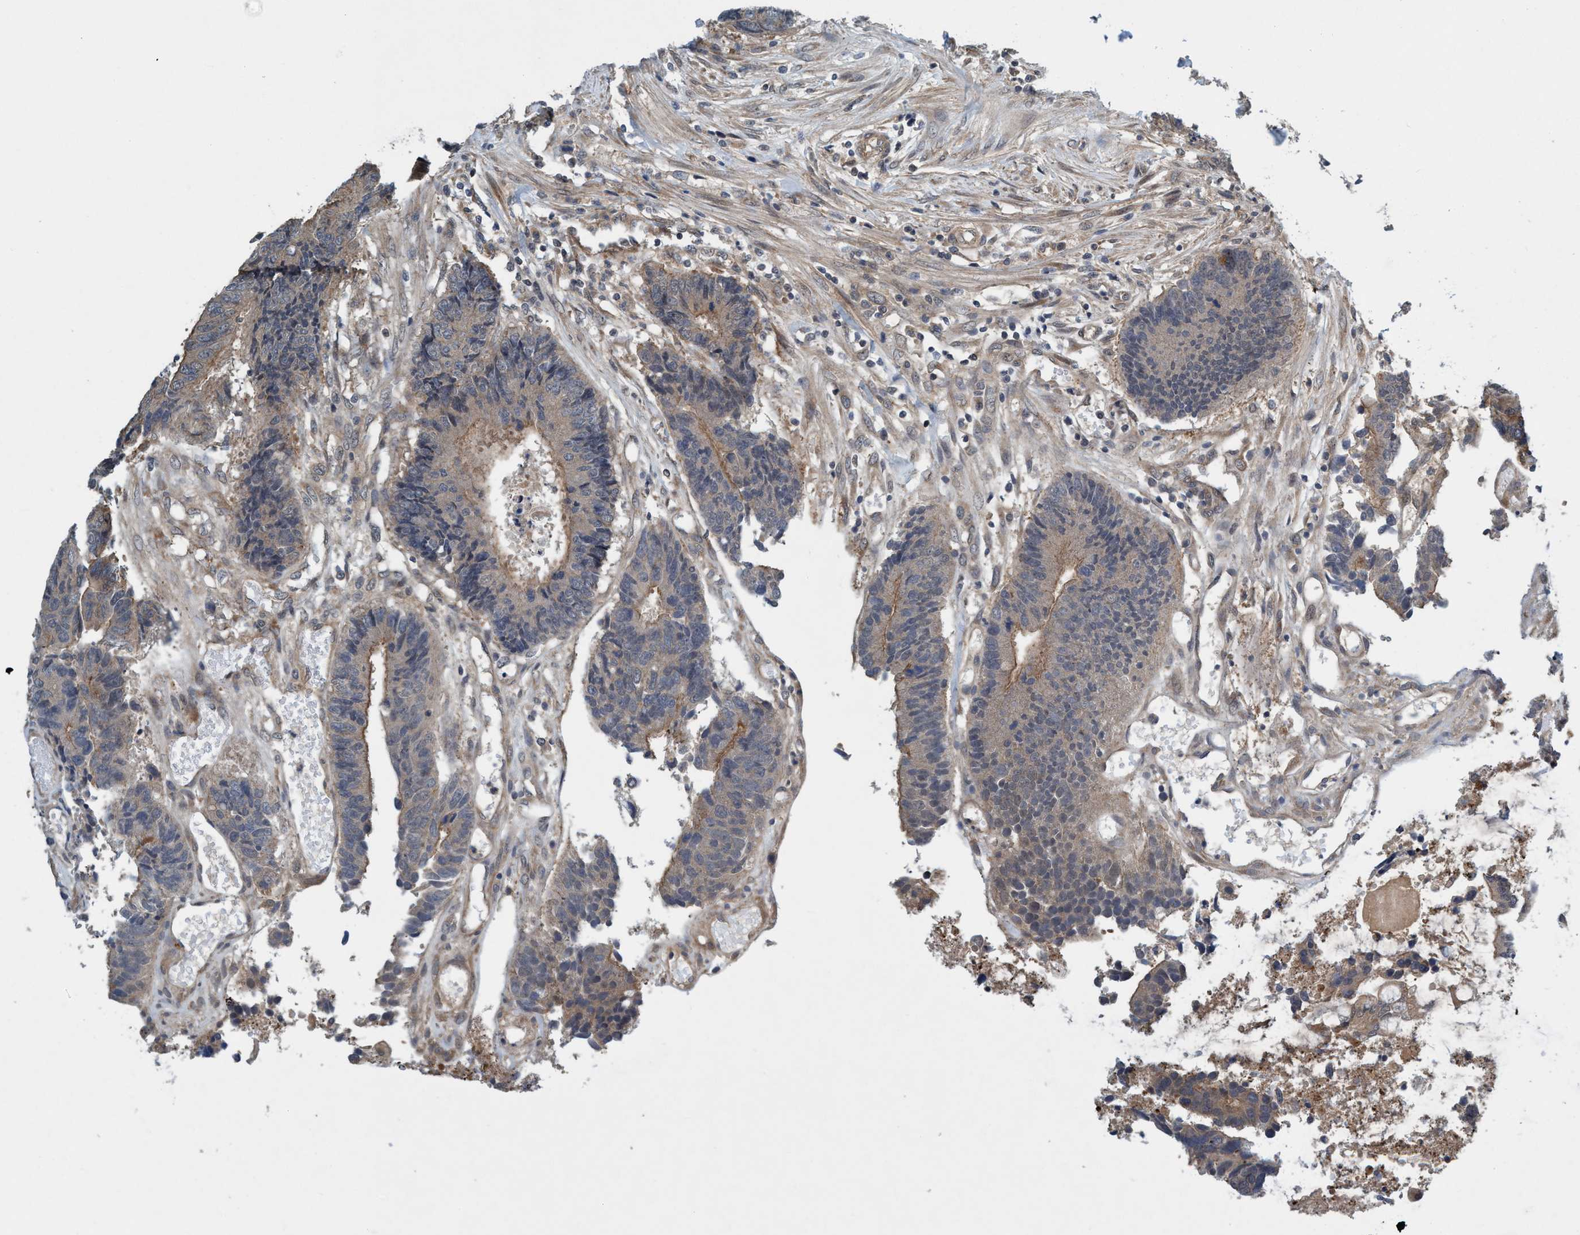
{"staining": {"intensity": "weak", "quantity": ">75%", "location": "cytoplasmic/membranous"}, "tissue": "colorectal cancer", "cell_type": "Tumor cells", "image_type": "cancer", "snomed": [{"axis": "morphology", "description": "Adenocarcinoma, NOS"}, {"axis": "topography", "description": "Rectum"}], "caption": "Immunohistochemical staining of human colorectal cancer (adenocarcinoma) demonstrates low levels of weak cytoplasmic/membranous expression in approximately >75% of tumor cells.", "gene": "TRIM65", "patient": {"sex": "male", "age": 84}}